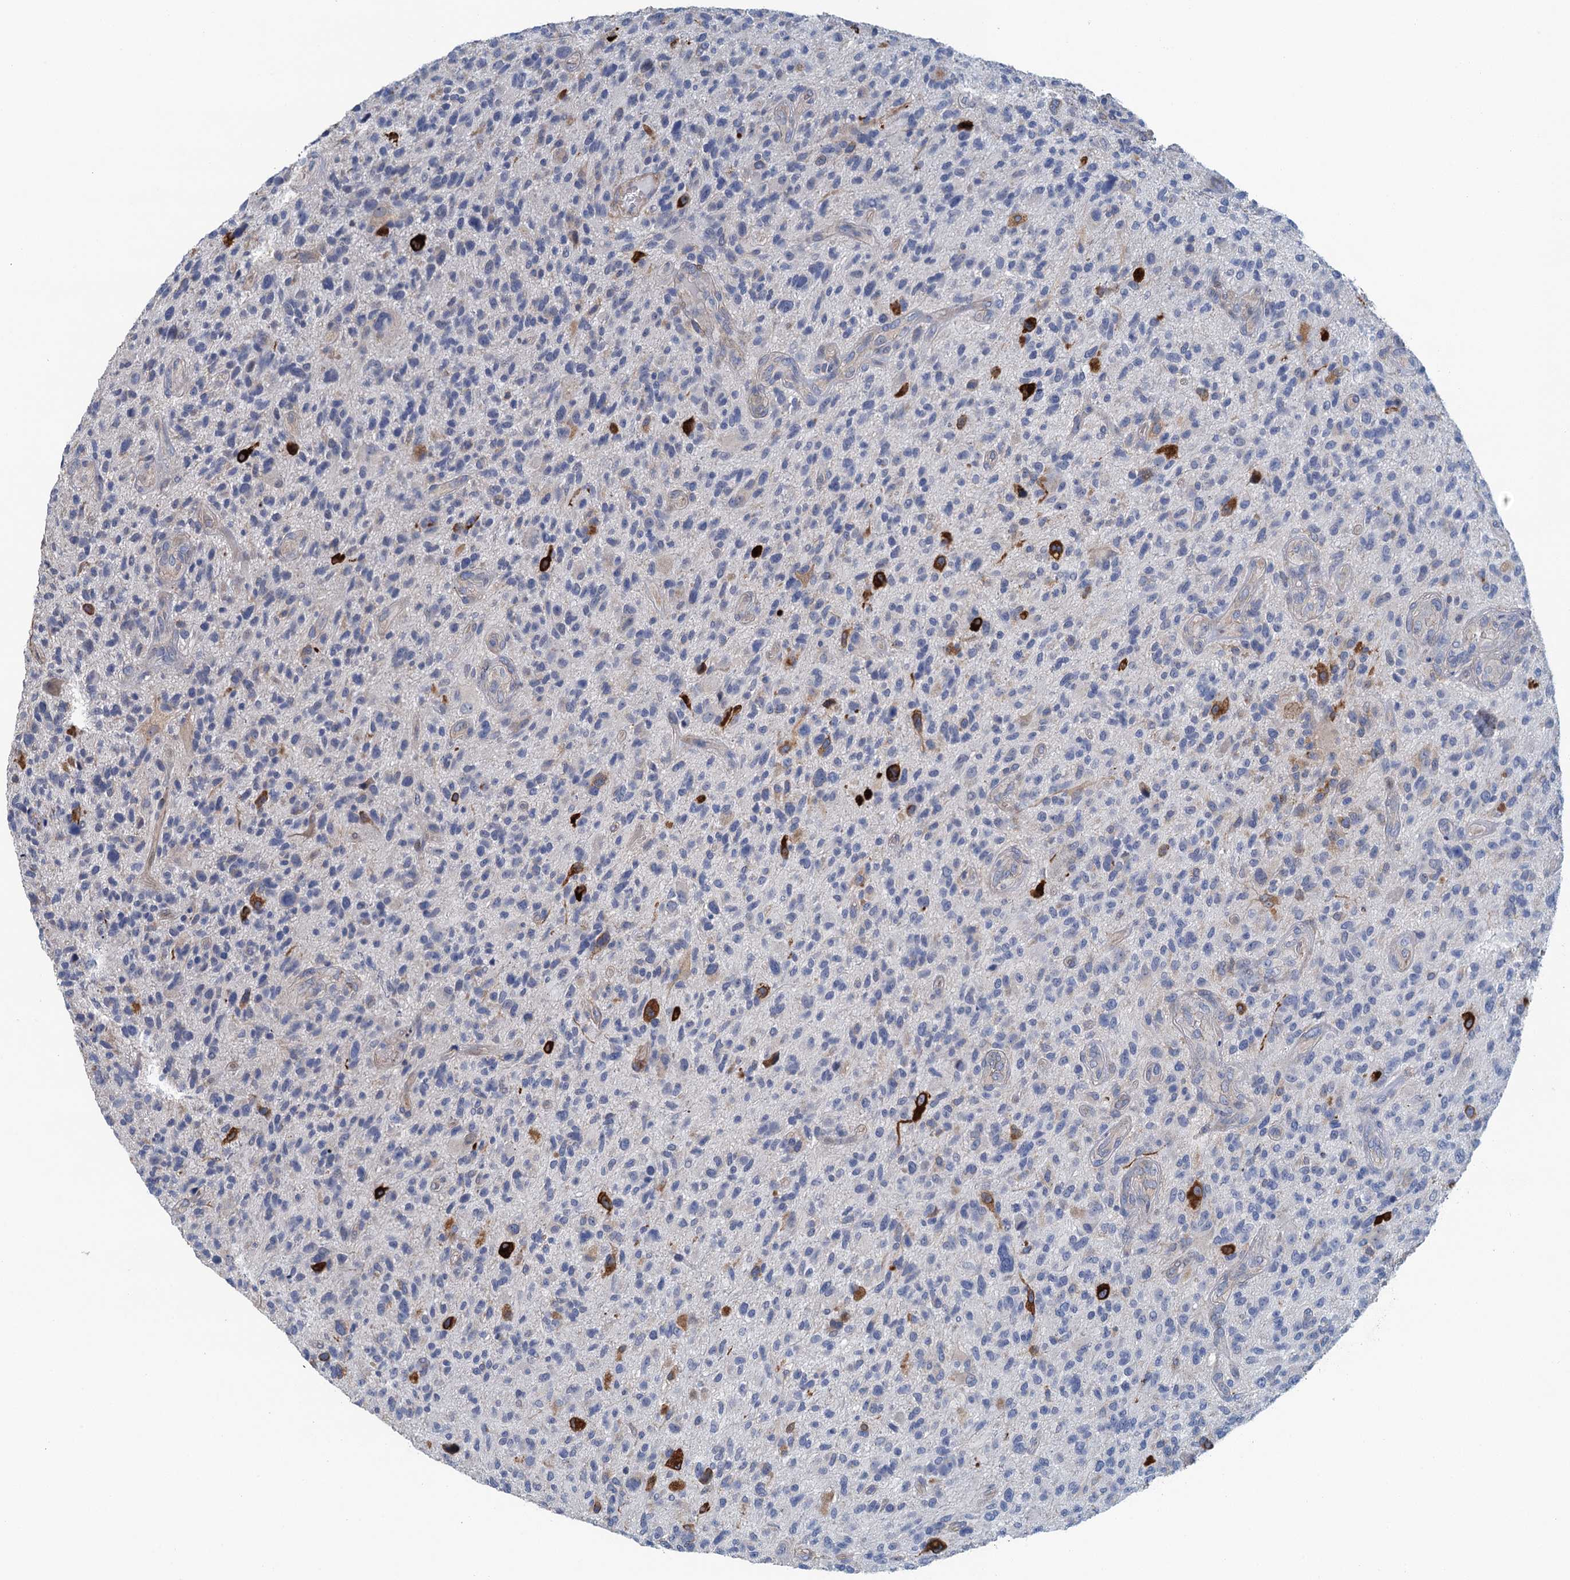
{"staining": {"intensity": "negative", "quantity": "none", "location": "none"}, "tissue": "glioma", "cell_type": "Tumor cells", "image_type": "cancer", "snomed": [{"axis": "morphology", "description": "Glioma, malignant, High grade"}, {"axis": "topography", "description": "Brain"}], "caption": "Image shows no significant protein positivity in tumor cells of malignant high-grade glioma.", "gene": "RSAD2", "patient": {"sex": "male", "age": 47}}